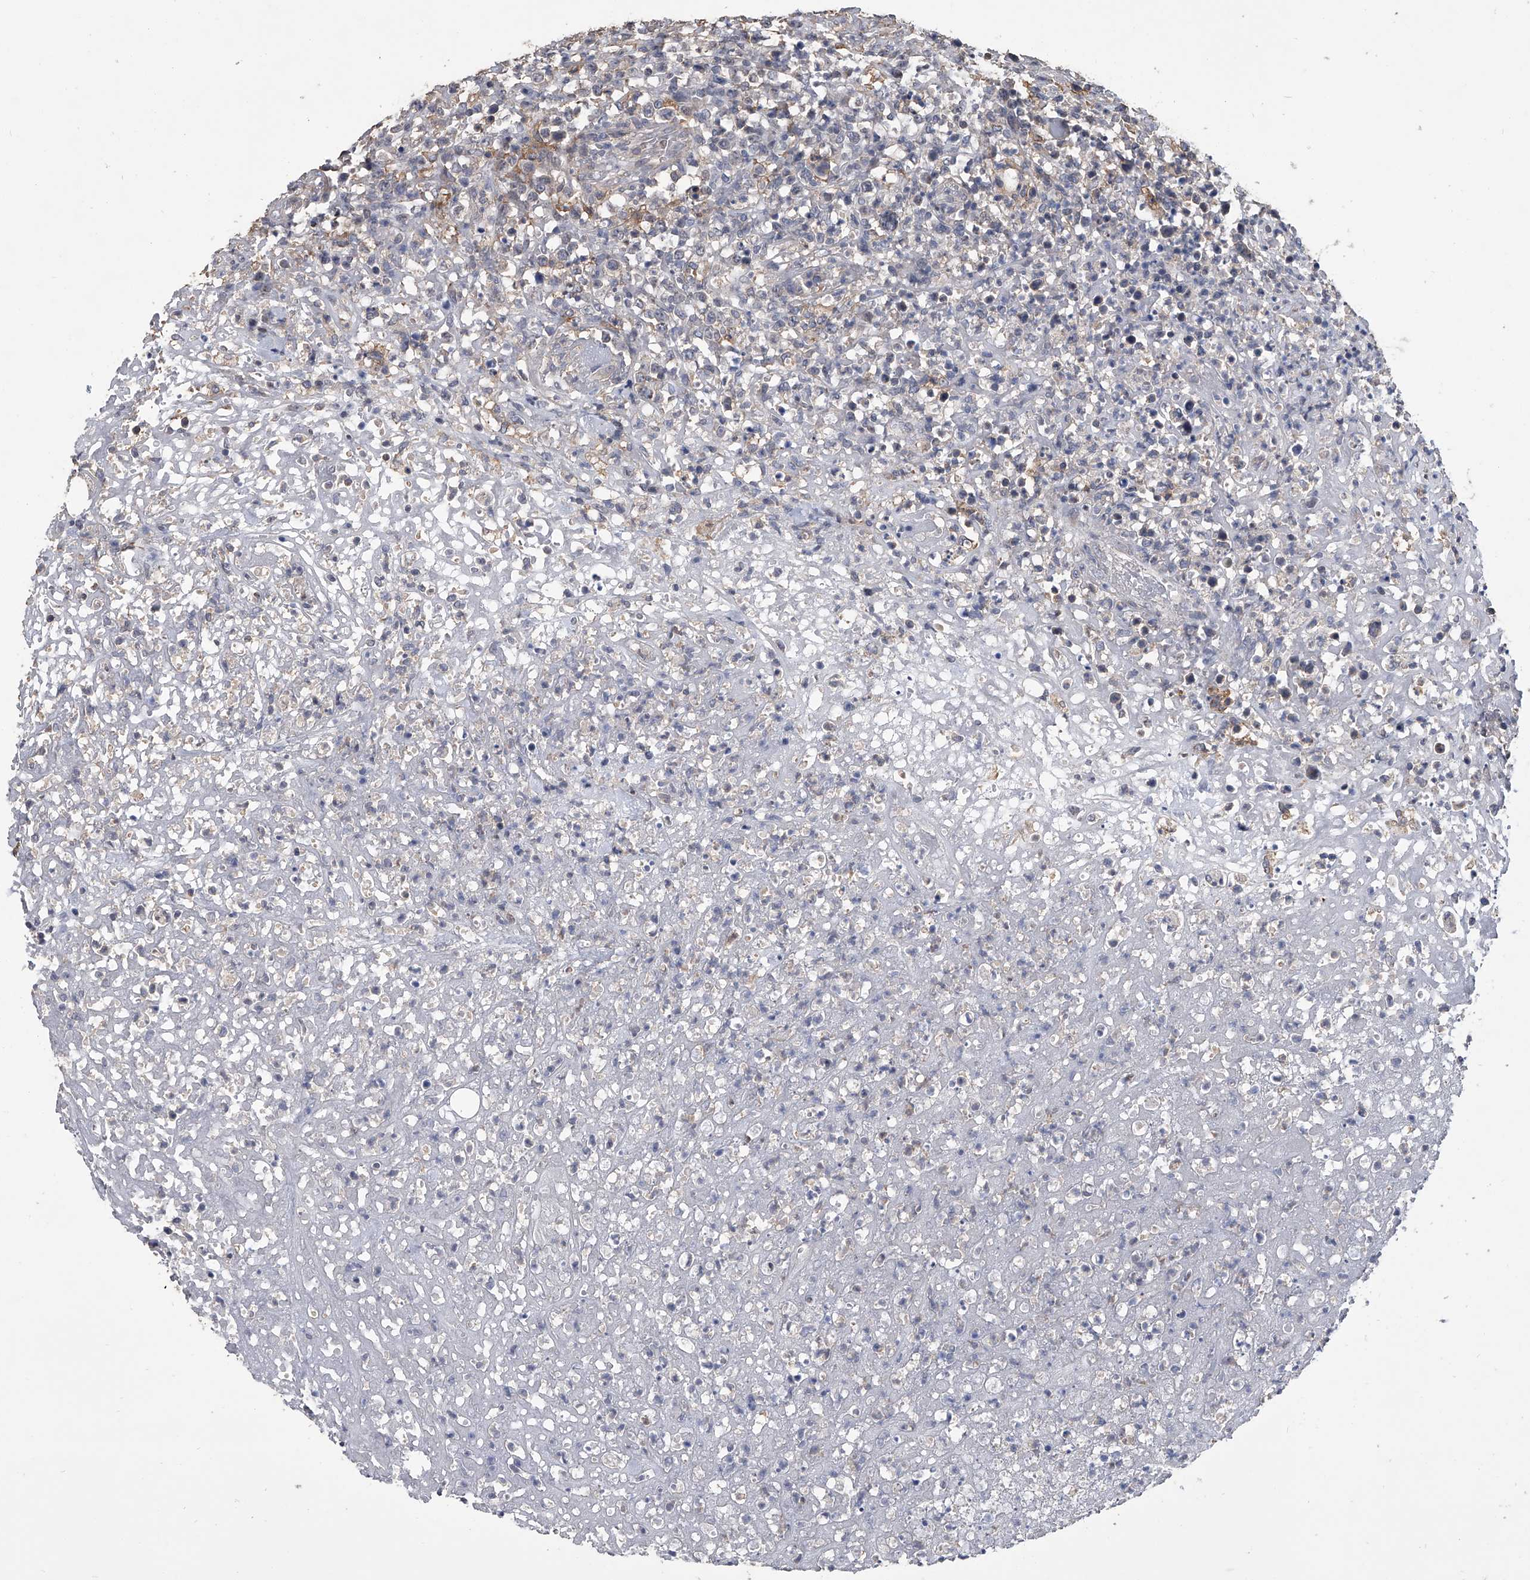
{"staining": {"intensity": "negative", "quantity": "none", "location": "none"}, "tissue": "lymphoma", "cell_type": "Tumor cells", "image_type": "cancer", "snomed": [{"axis": "morphology", "description": "Malignant lymphoma, non-Hodgkin's type, High grade"}, {"axis": "topography", "description": "Colon"}], "caption": "There is no significant expression in tumor cells of high-grade malignant lymphoma, non-Hodgkin's type. (DAB immunohistochemistry (IHC), high magnification).", "gene": "MAP4K3", "patient": {"sex": "female", "age": 53}}